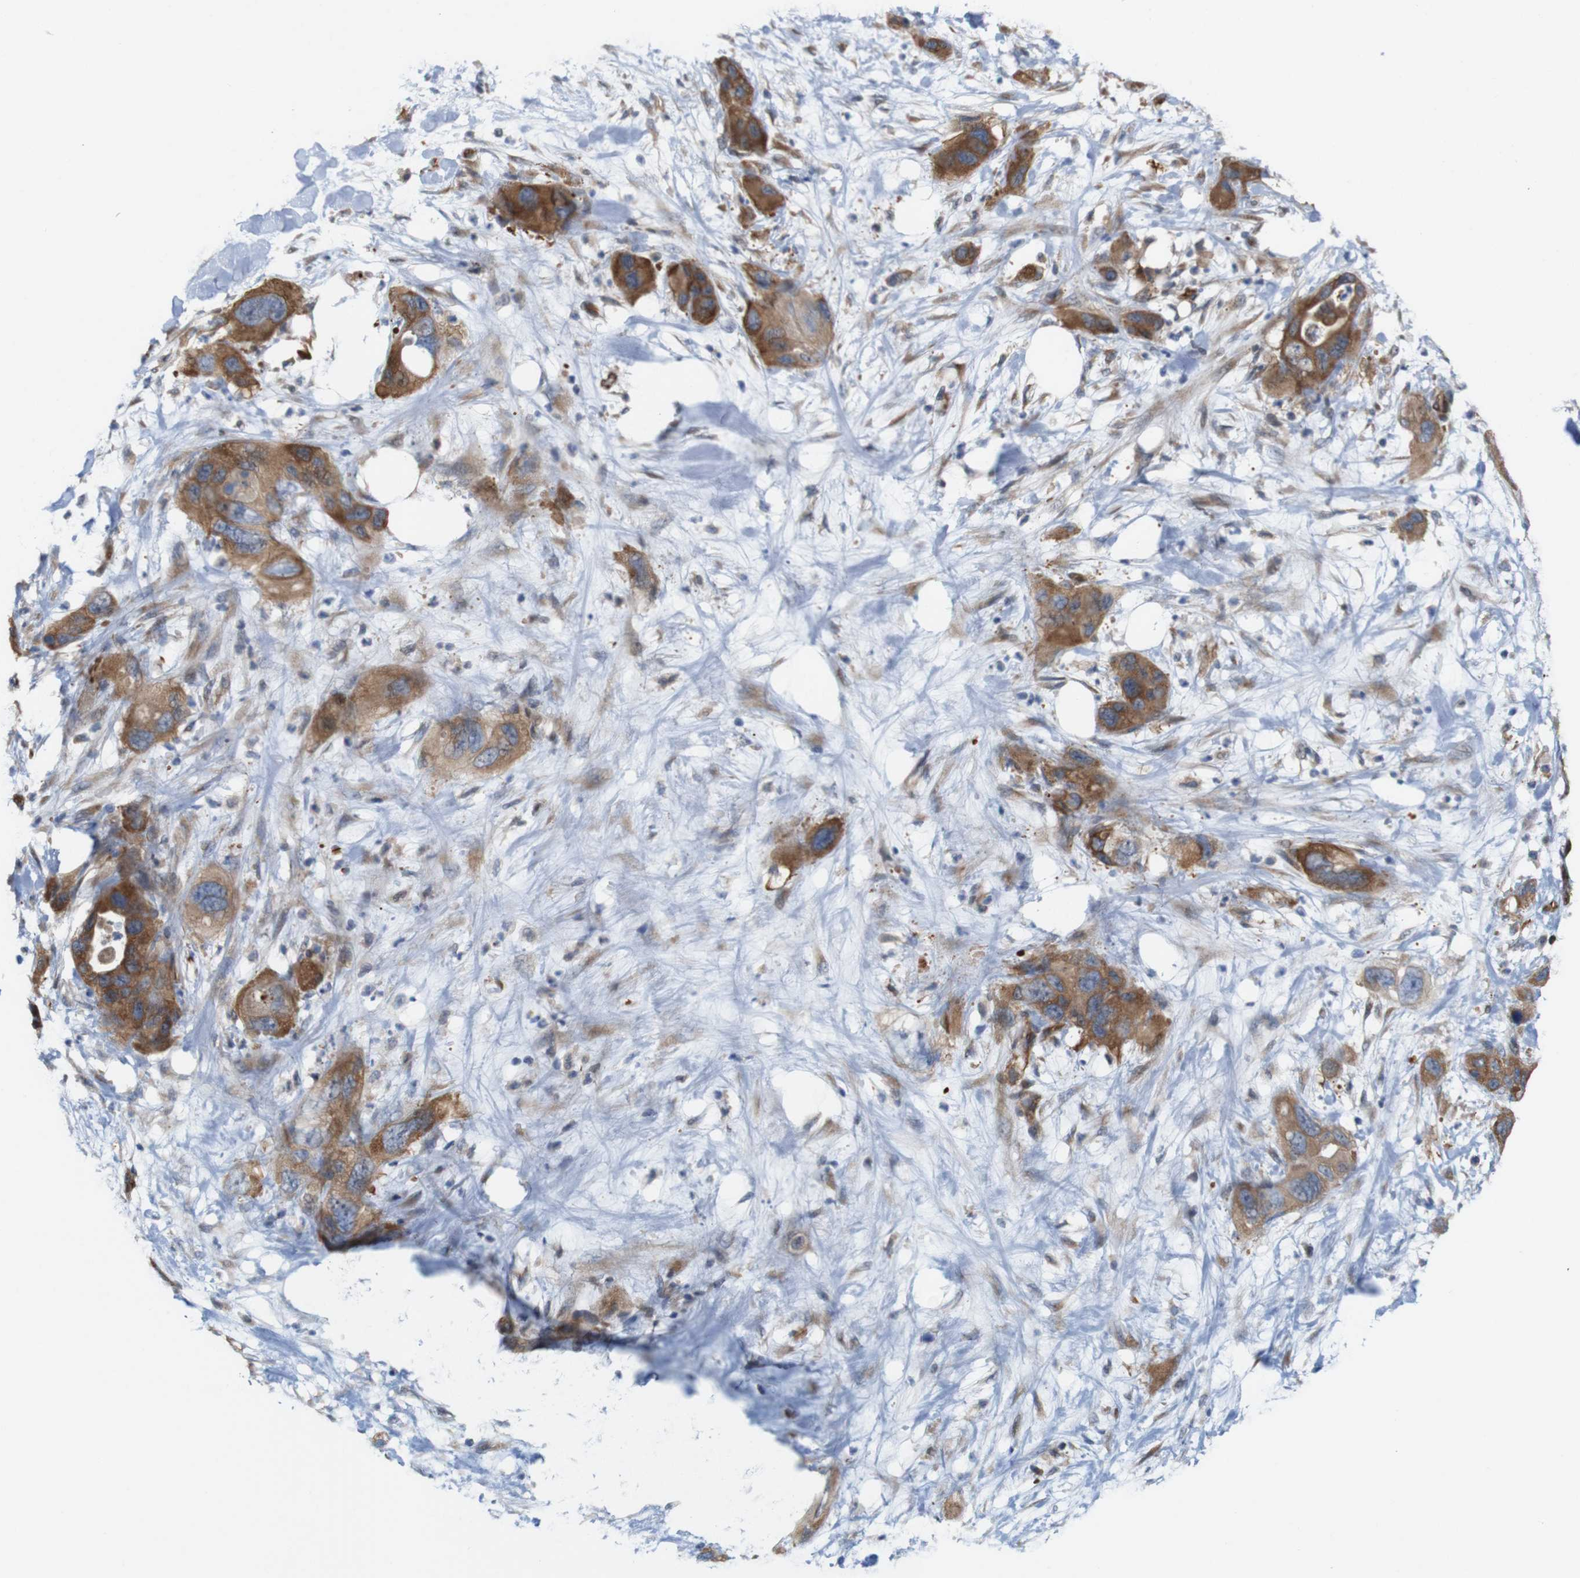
{"staining": {"intensity": "strong", "quantity": ">75%", "location": "cytoplasmic/membranous"}, "tissue": "pancreatic cancer", "cell_type": "Tumor cells", "image_type": "cancer", "snomed": [{"axis": "morphology", "description": "Adenocarcinoma, NOS"}, {"axis": "topography", "description": "Pancreas"}], "caption": "Adenocarcinoma (pancreatic) stained with IHC demonstrates strong cytoplasmic/membranous positivity in approximately >75% of tumor cells.", "gene": "JPH1", "patient": {"sex": "female", "age": 71}}